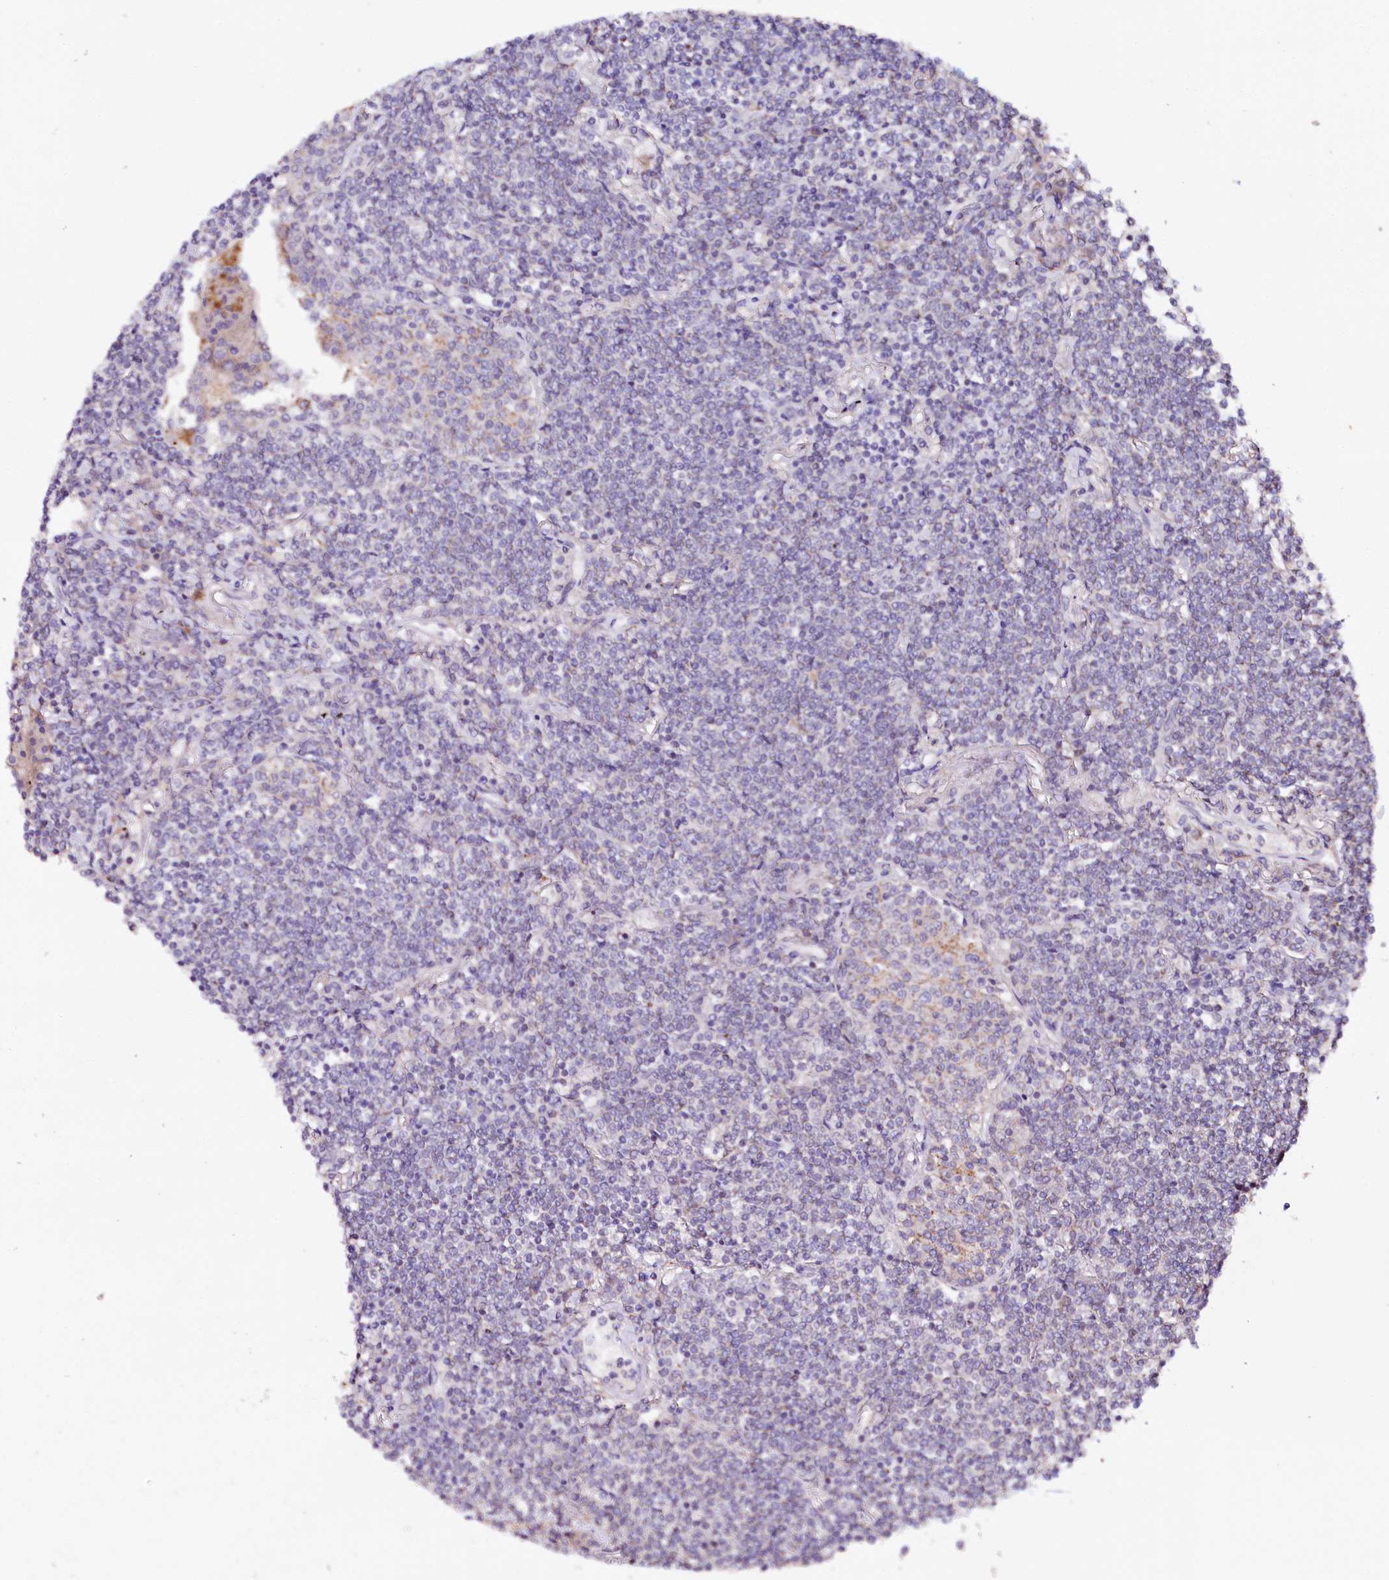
{"staining": {"intensity": "negative", "quantity": "none", "location": "none"}, "tissue": "lymphoma", "cell_type": "Tumor cells", "image_type": "cancer", "snomed": [{"axis": "morphology", "description": "Malignant lymphoma, non-Hodgkin's type, Low grade"}, {"axis": "topography", "description": "Lung"}], "caption": "DAB immunohistochemical staining of human lymphoma shows no significant staining in tumor cells. (Stains: DAB immunohistochemistry (IHC) with hematoxylin counter stain, Microscopy: brightfield microscopy at high magnification).", "gene": "ZNF45", "patient": {"sex": "female", "age": 71}}